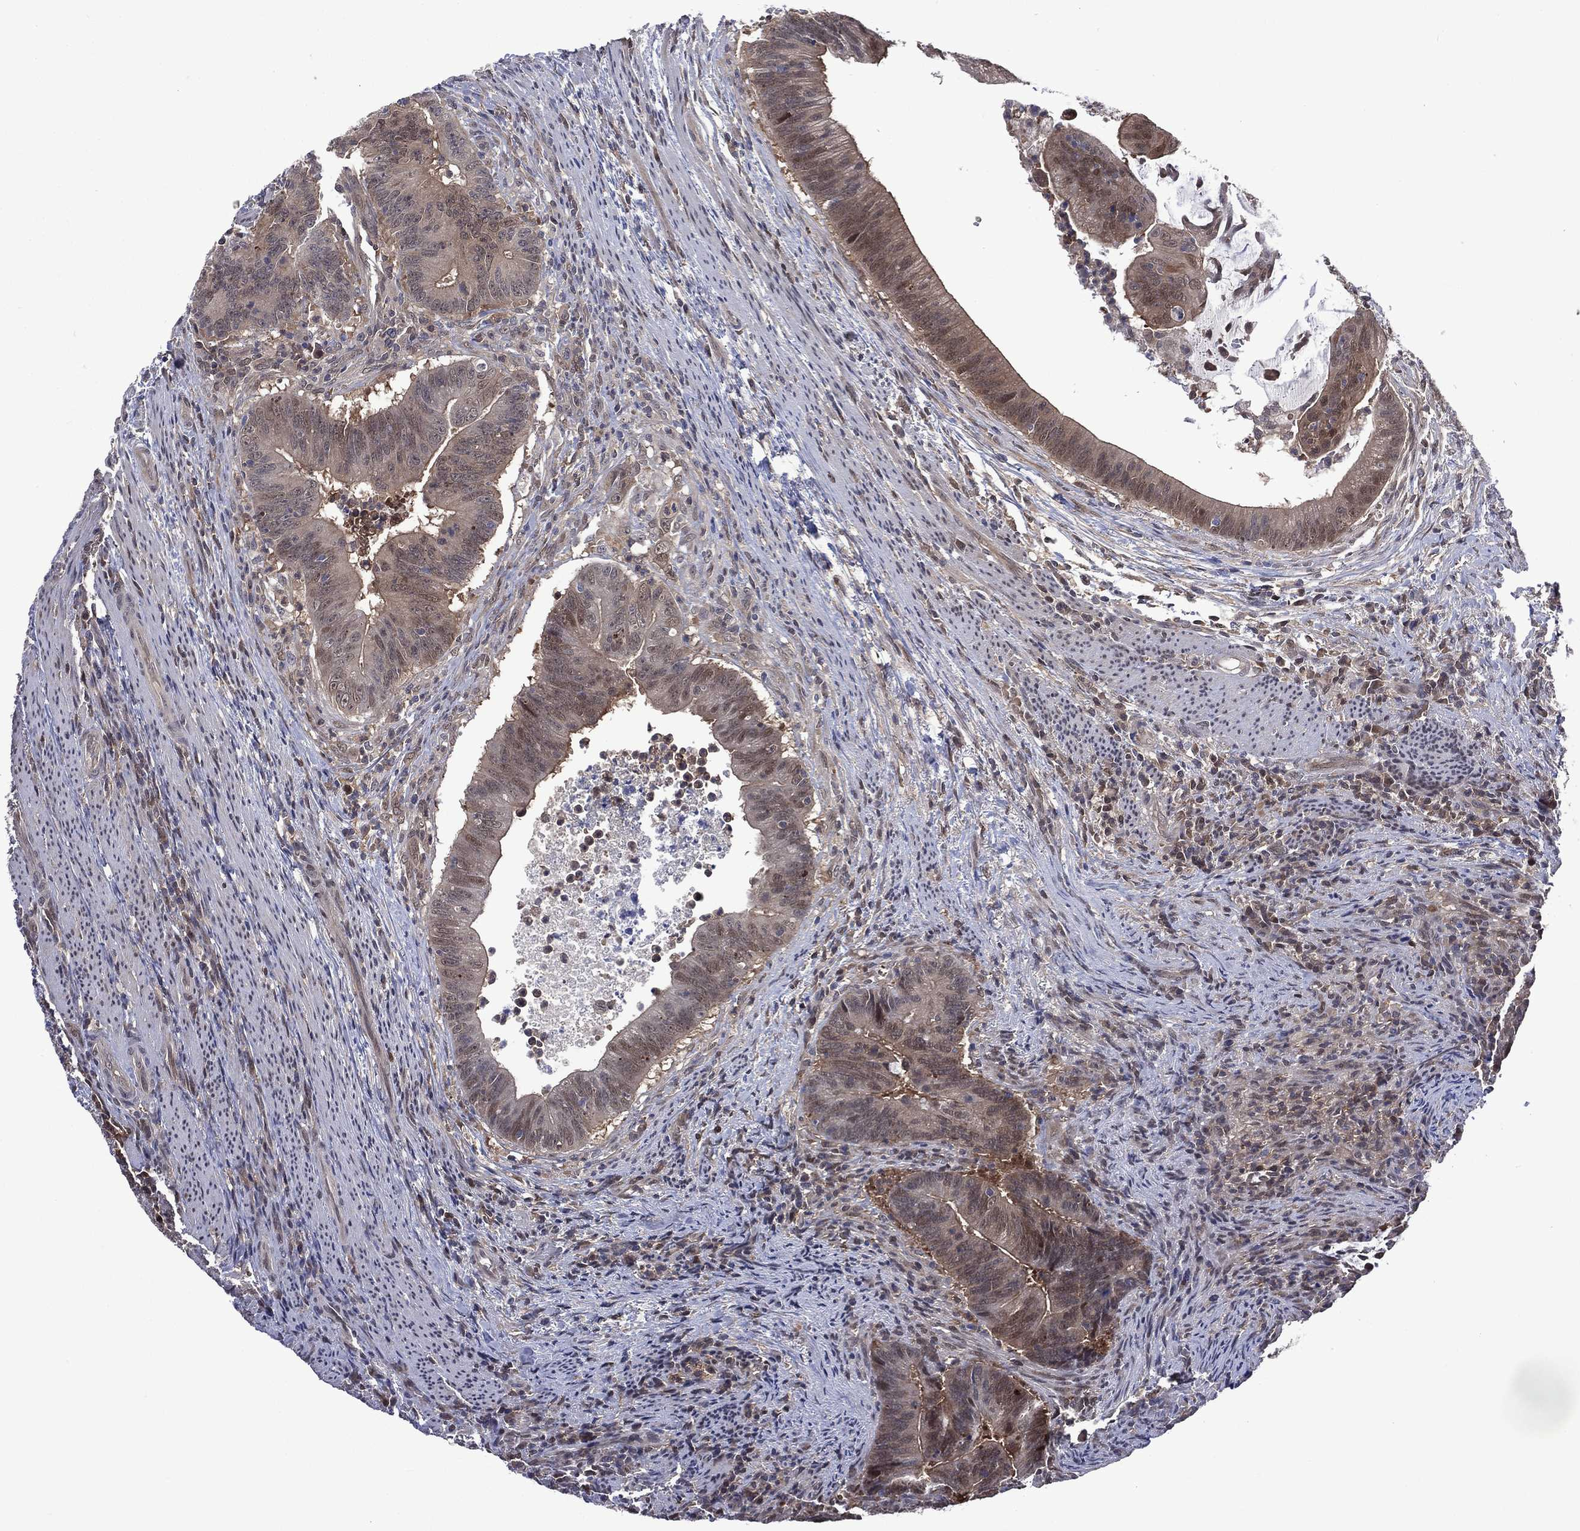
{"staining": {"intensity": "negative", "quantity": "none", "location": "none"}, "tissue": "colorectal cancer", "cell_type": "Tumor cells", "image_type": "cancer", "snomed": [{"axis": "morphology", "description": "Adenocarcinoma, NOS"}, {"axis": "topography", "description": "Colon"}], "caption": "Immunohistochemistry micrograph of neoplastic tissue: human colorectal adenocarcinoma stained with DAB (3,3'-diaminobenzidine) shows no significant protein expression in tumor cells.", "gene": "MTAP", "patient": {"sex": "female", "age": 87}}